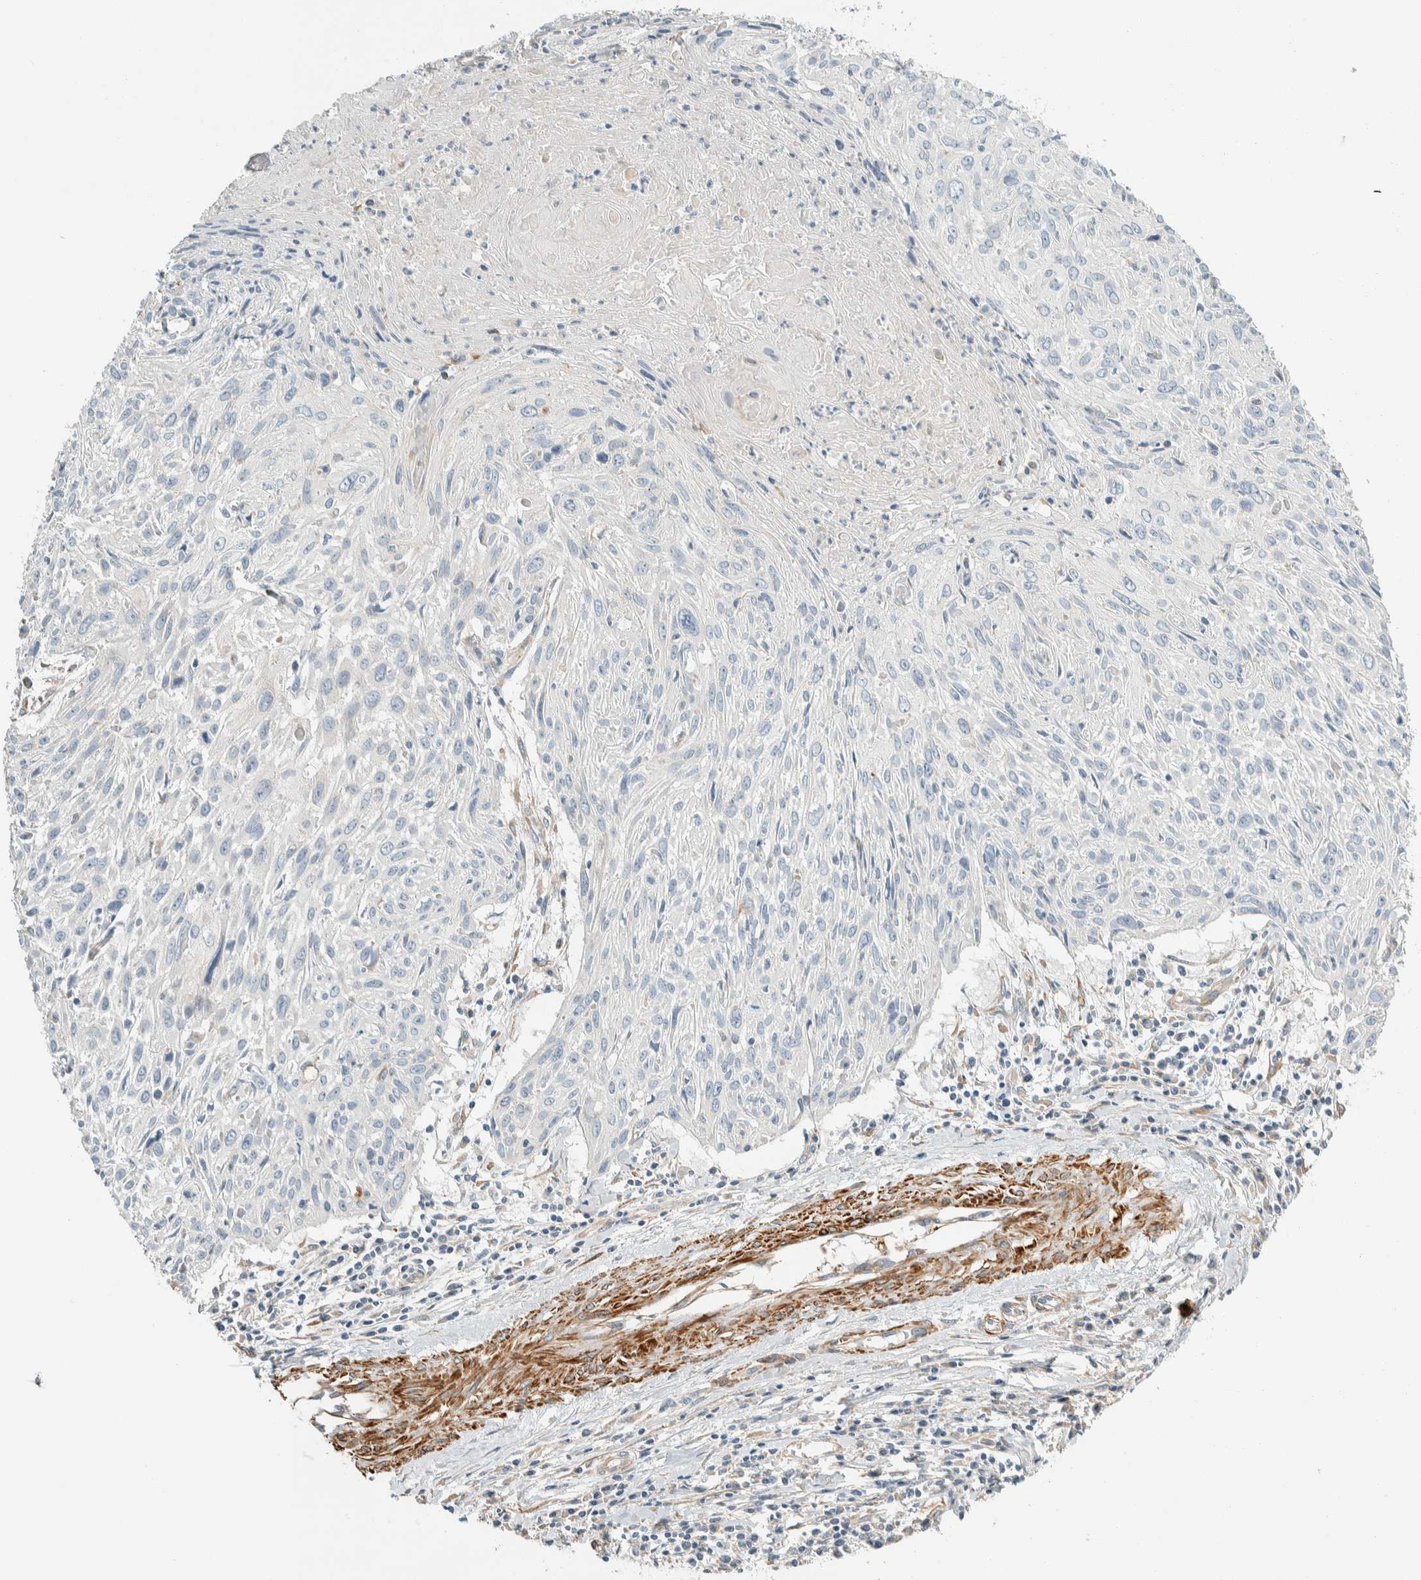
{"staining": {"intensity": "negative", "quantity": "none", "location": "none"}, "tissue": "cervical cancer", "cell_type": "Tumor cells", "image_type": "cancer", "snomed": [{"axis": "morphology", "description": "Squamous cell carcinoma, NOS"}, {"axis": "topography", "description": "Cervix"}], "caption": "DAB immunohistochemical staining of human cervical cancer displays no significant positivity in tumor cells.", "gene": "CDR2", "patient": {"sex": "female", "age": 51}}